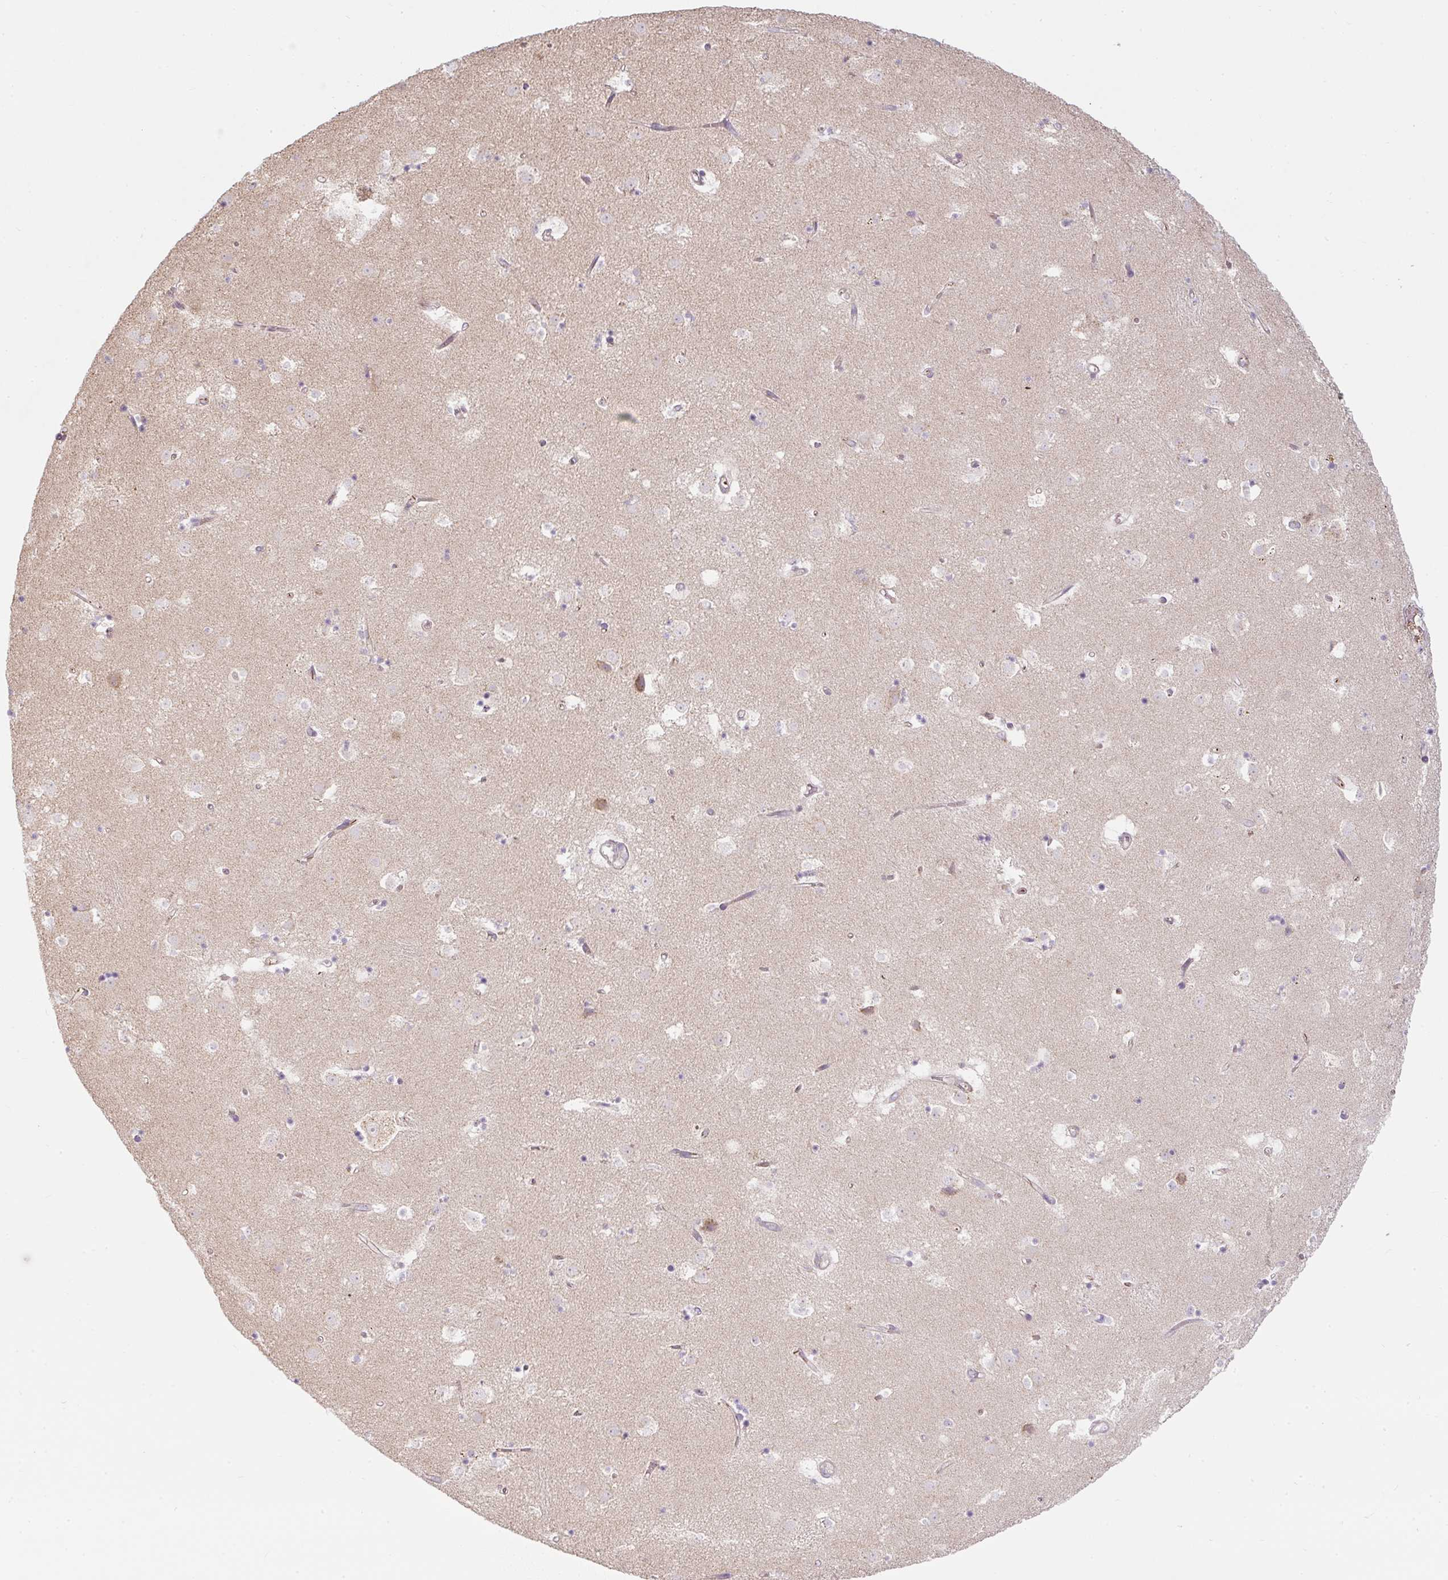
{"staining": {"intensity": "negative", "quantity": "none", "location": "none"}, "tissue": "caudate", "cell_type": "Glial cells", "image_type": "normal", "snomed": [{"axis": "morphology", "description": "Normal tissue, NOS"}, {"axis": "topography", "description": "Lateral ventricle wall"}], "caption": "Immunohistochemical staining of normal human caudate exhibits no significant positivity in glial cells.", "gene": "MLX", "patient": {"sex": "male", "age": 58}}